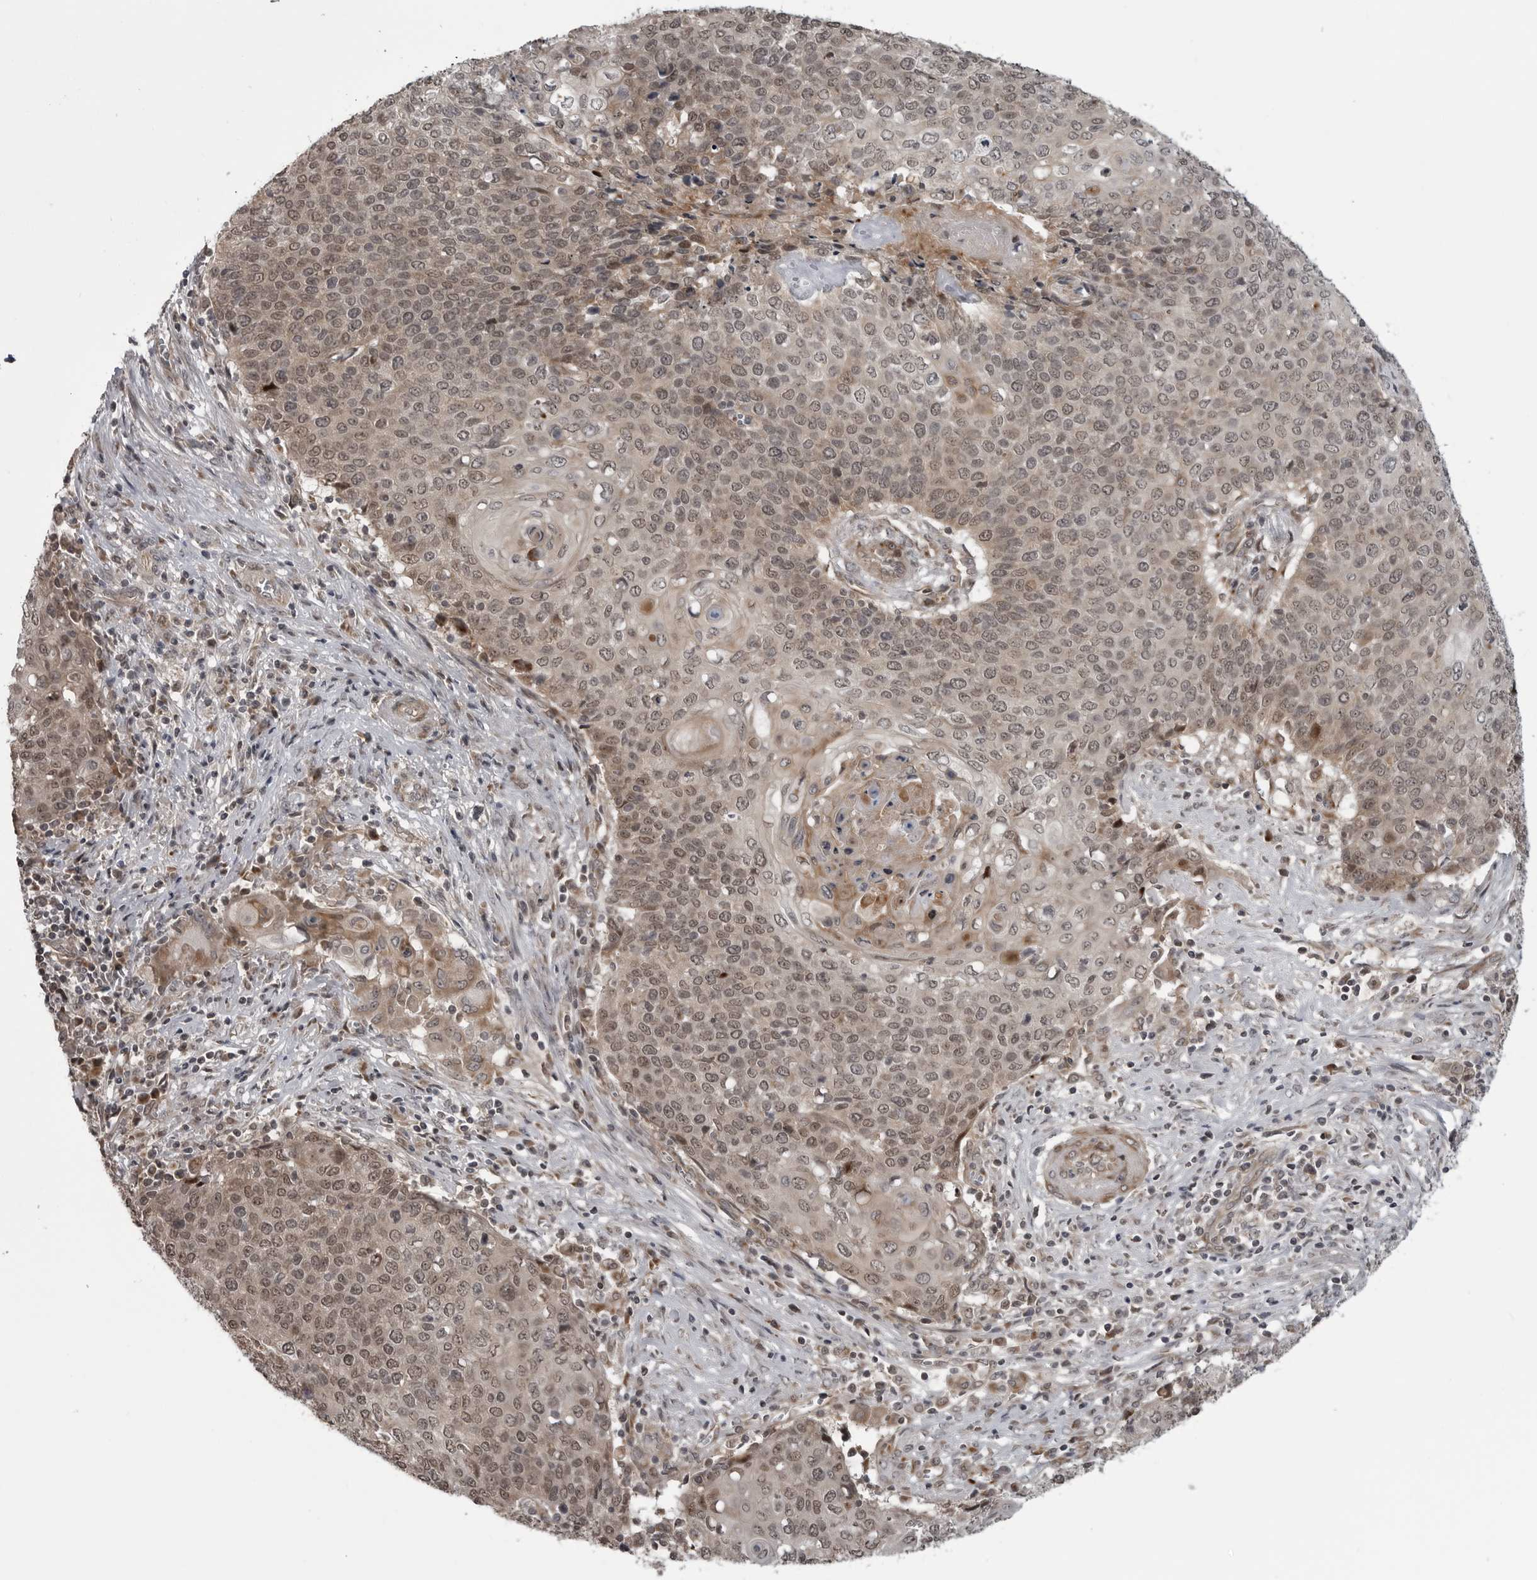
{"staining": {"intensity": "moderate", "quantity": "25%-75%", "location": "cytoplasmic/membranous,nuclear"}, "tissue": "cervical cancer", "cell_type": "Tumor cells", "image_type": "cancer", "snomed": [{"axis": "morphology", "description": "Squamous cell carcinoma, NOS"}, {"axis": "topography", "description": "Cervix"}], "caption": "A brown stain labels moderate cytoplasmic/membranous and nuclear expression of a protein in human squamous cell carcinoma (cervical) tumor cells.", "gene": "FAAP100", "patient": {"sex": "female", "age": 39}}